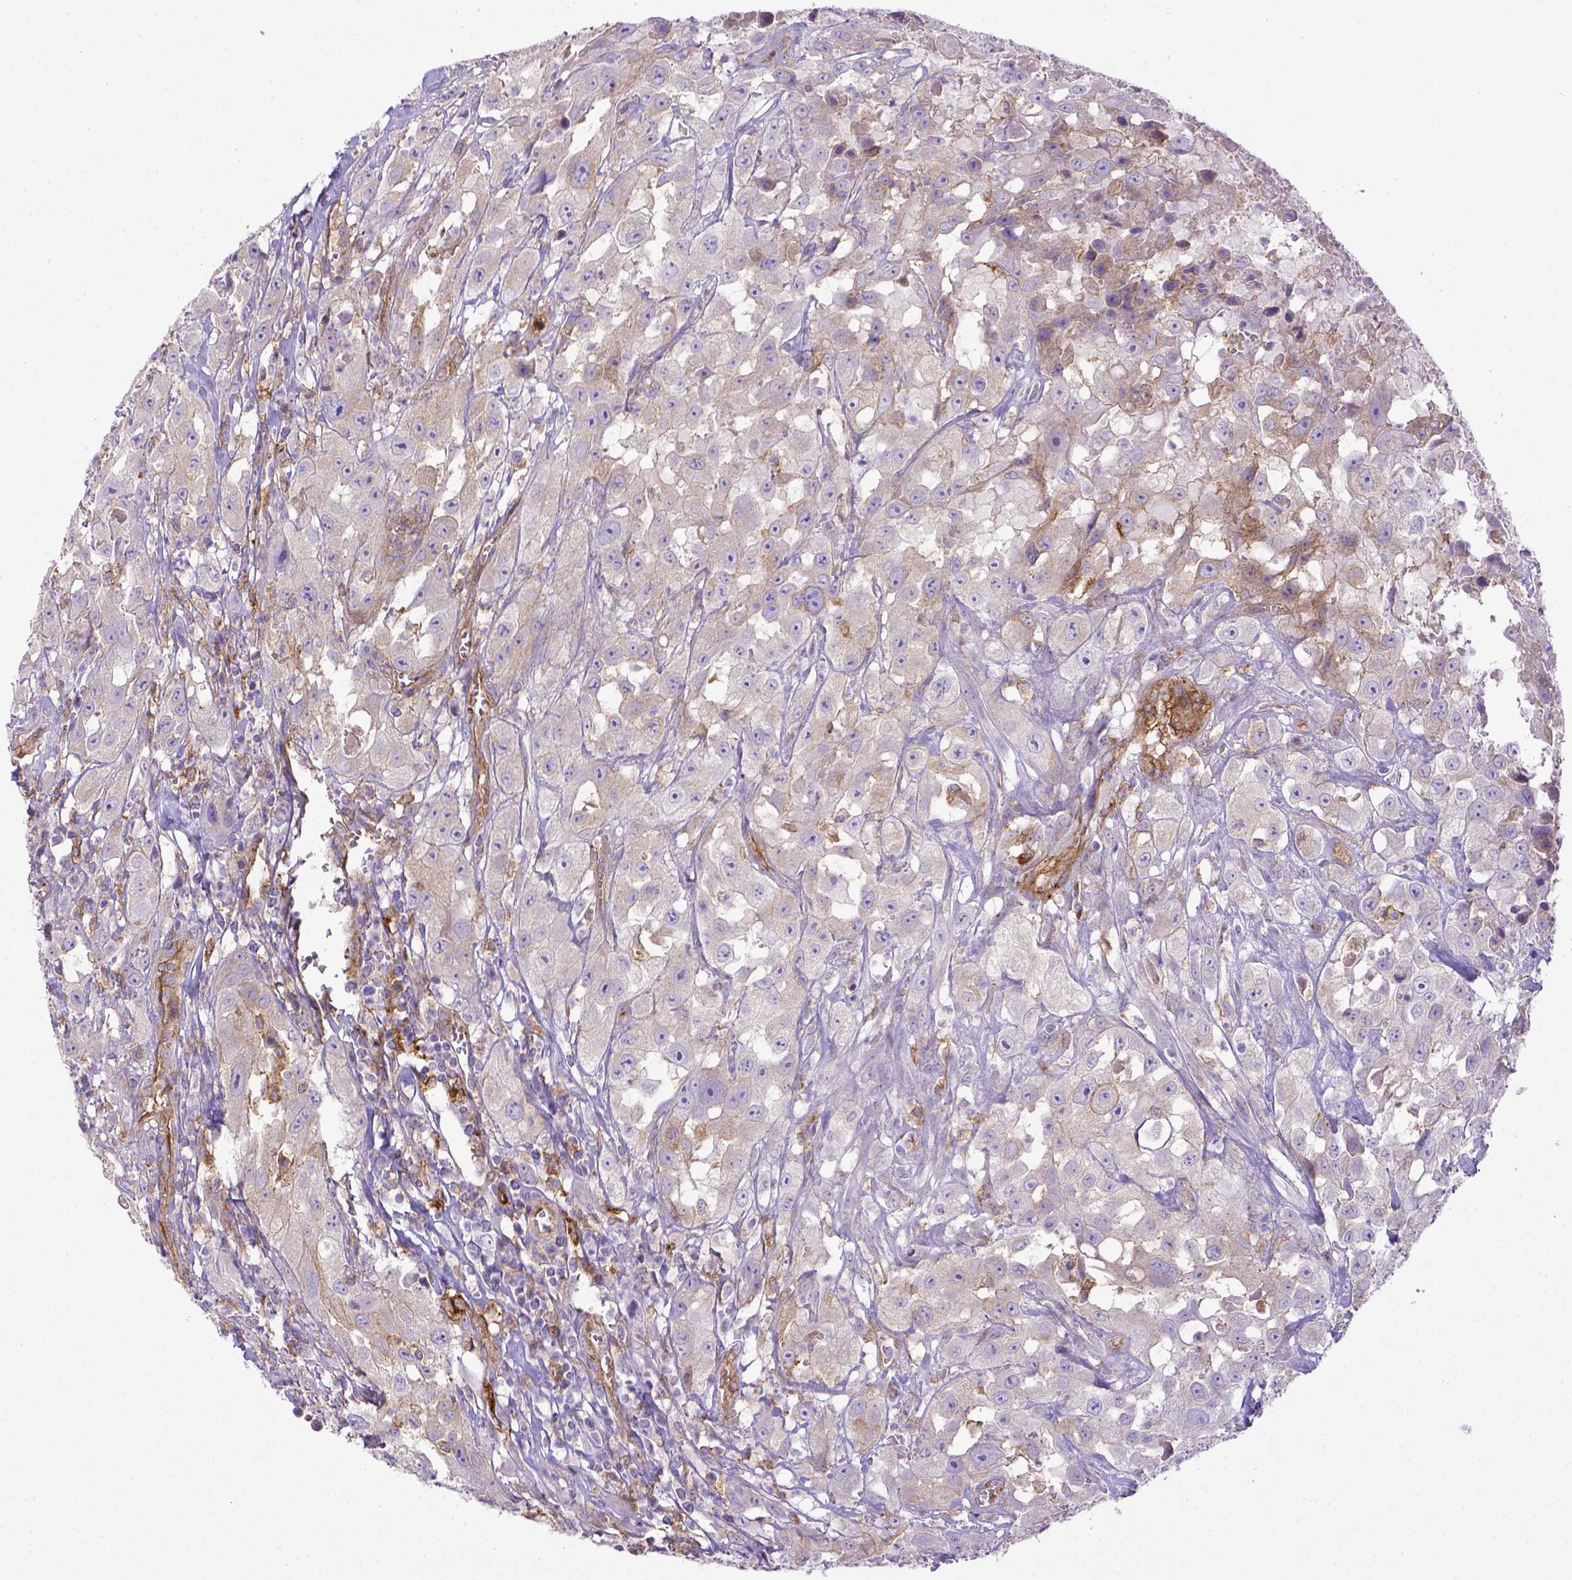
{"staining": {"intensity": "weak", "quantity": "<25%", "location": "cytoplasmic/membranous"}, "tissue": "urothelial cancer", "cell_type": "Tumor cells", "image_type": "cancer", "snomed": [{"axis": "morphology", "description": "Urothelial carcinoma, High grade"}, {"axis": "topography", "description": "Urinary bladder"}], "caption": "DAB immunohistochemical staining of urothelial cancer exhibits no significant positivity in tumor cells. (Immunohistochemistry, brightfield microscopy, high magnification).", "gene": "CD40", "patient": {"sex": "male", "age": 79}}